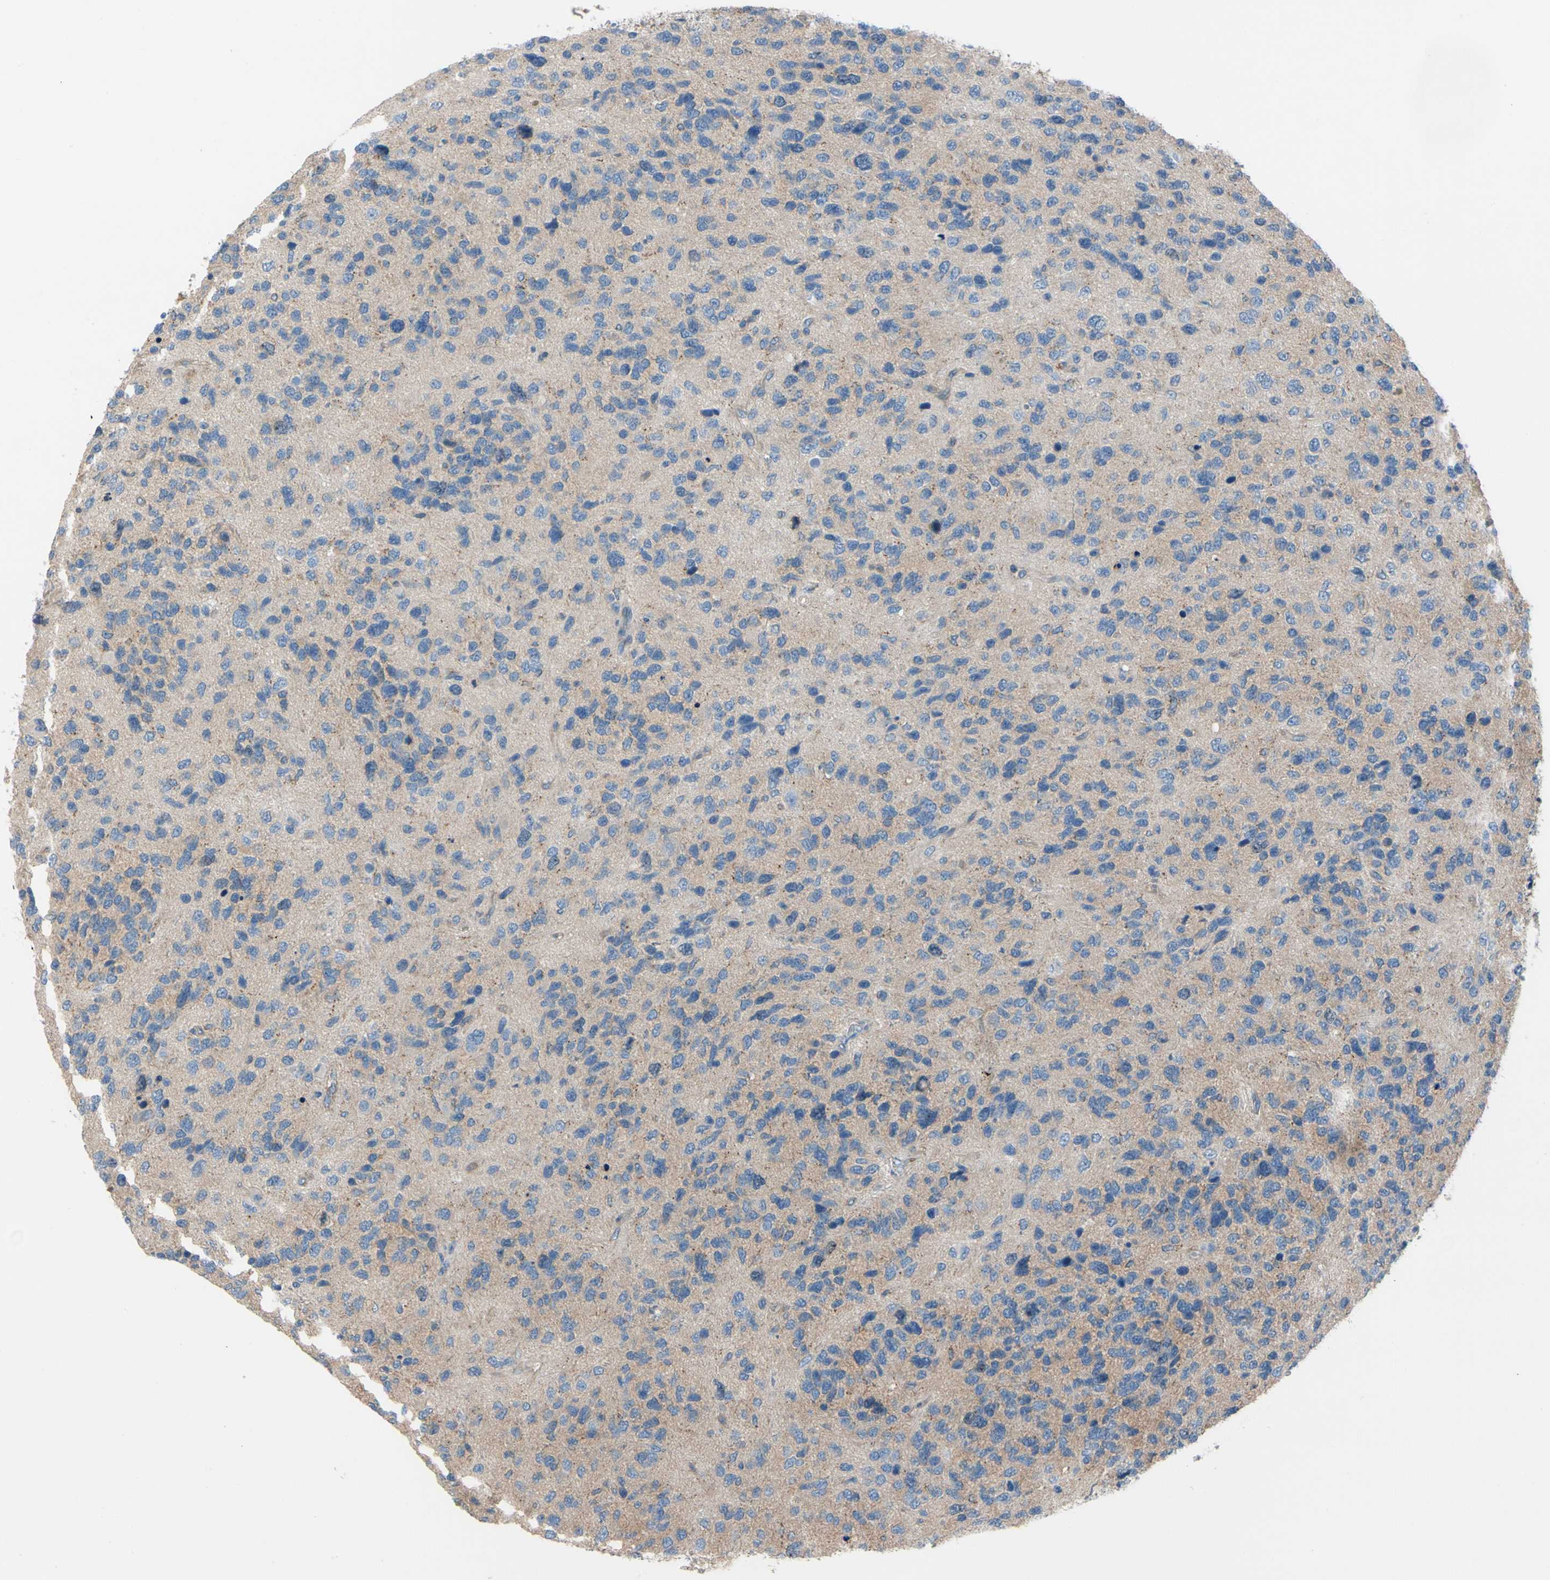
{"staining": {"intensity": "negative", "quantity": "none", "location": "none"}, "tissue": "glioma", "cell_type": "Tumor cells", "image_type": "cancer", "snomed": [{"axis": "morphology", "description": "Glioma, malignant, High grade"}, {"axis": "topography", "description": "Brain"}], "caption": "Immunohistochemistry (IHC) of human high-grade glioma (malignant) exhibits no expression in tumor cells. (DAB (3,3'-diaminobenzidine) IHC visualized using brightfield microscopy, high magnification).", "gene": "HJURP", "patient": {"sex": "female", "age": 58}}